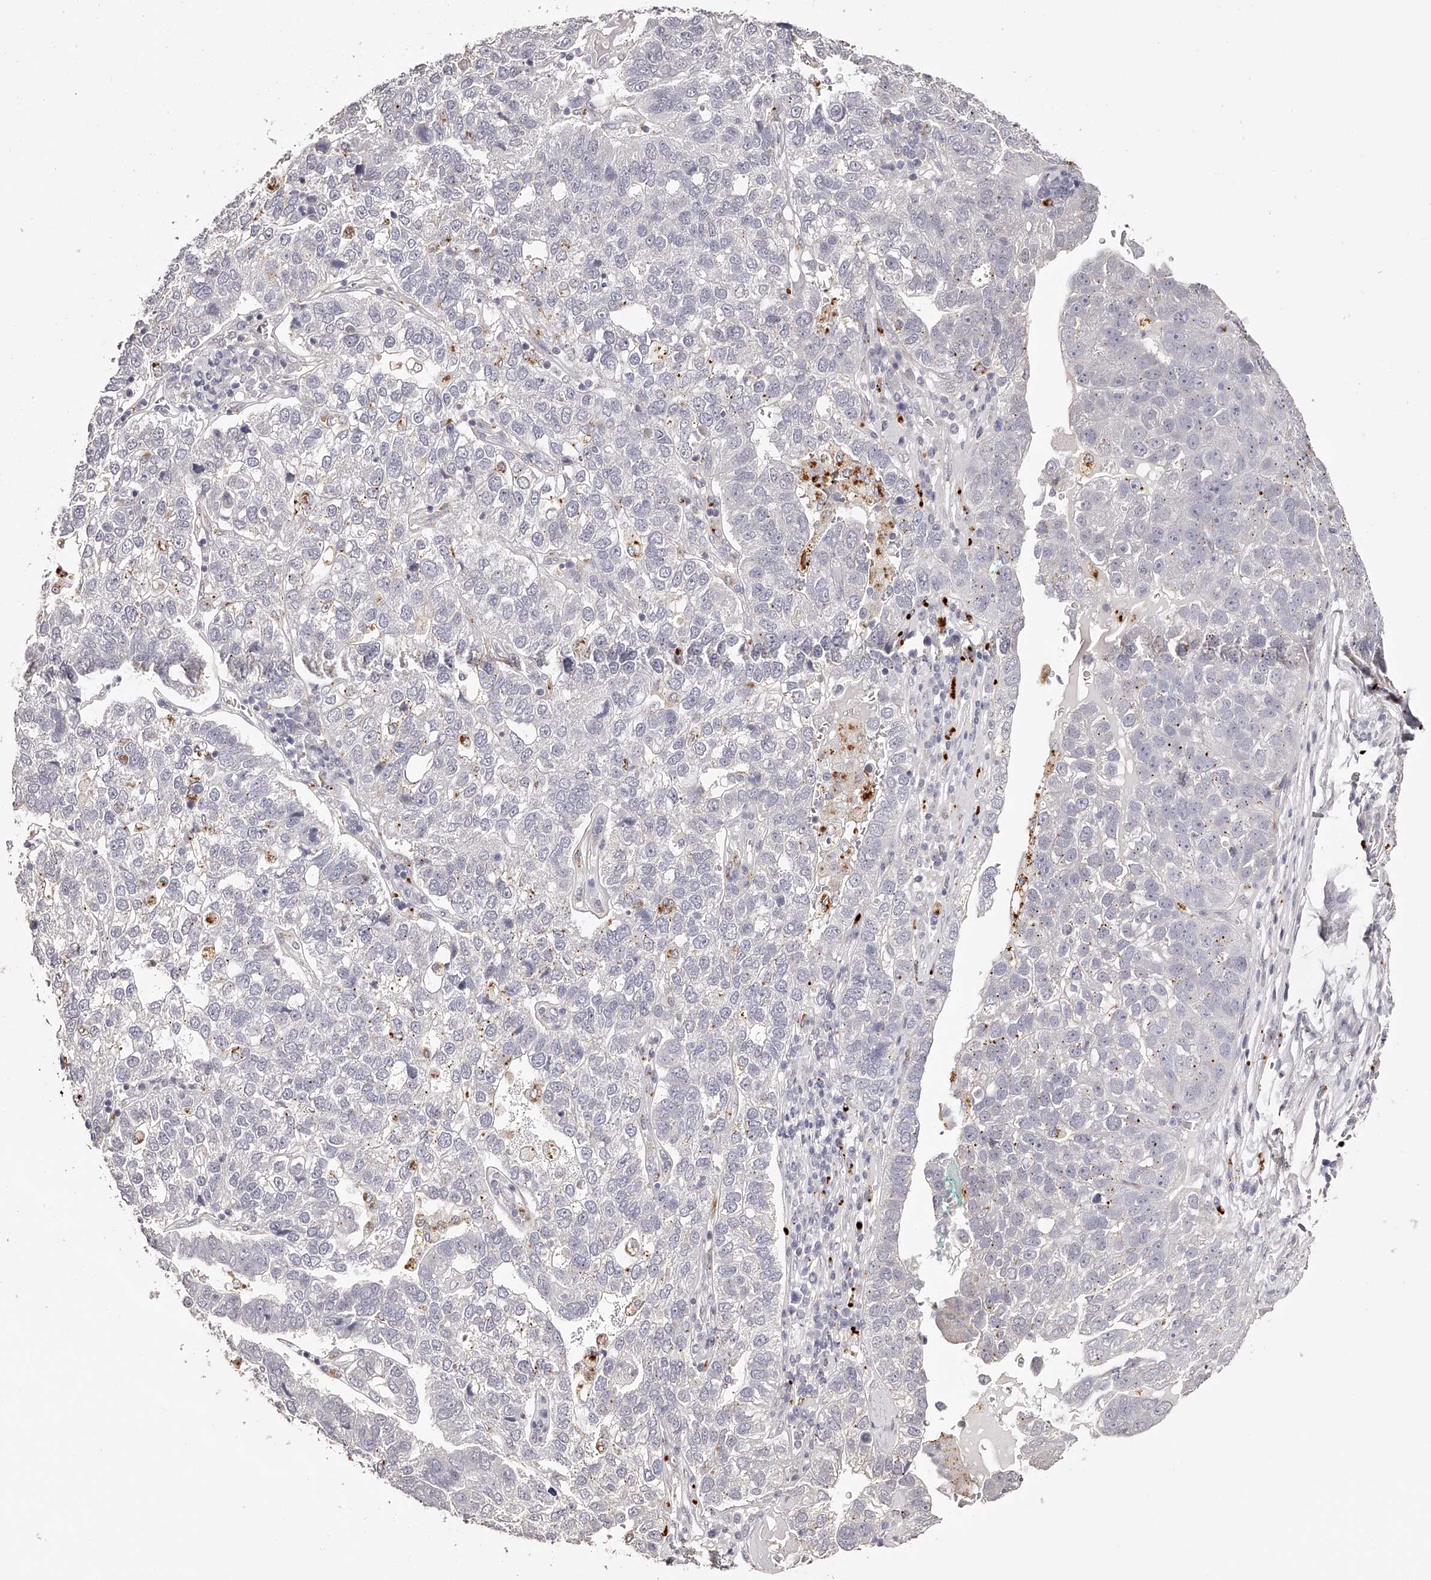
{"staining": {"intensity": "negative", "quantity": "none", "location": "none"}, "tissue": "pancreatic cancer", "cell_type": "Tumor cells", "image_type": "cancer", "snomed": [{"axis": "morphology", "description": "Adenocarcinoma, NOS"}, {"axis": "topography", "description": "Pancreas"}], "caption": "Immunohistochemistry (IHC) image of pancreatic cancer (adenocarcinoma) stained for a protein (brown), which demonstrates no staining in tumor cells.", "gene": "SLC35D3", "patient": {"sex": "female", "age": 61}}